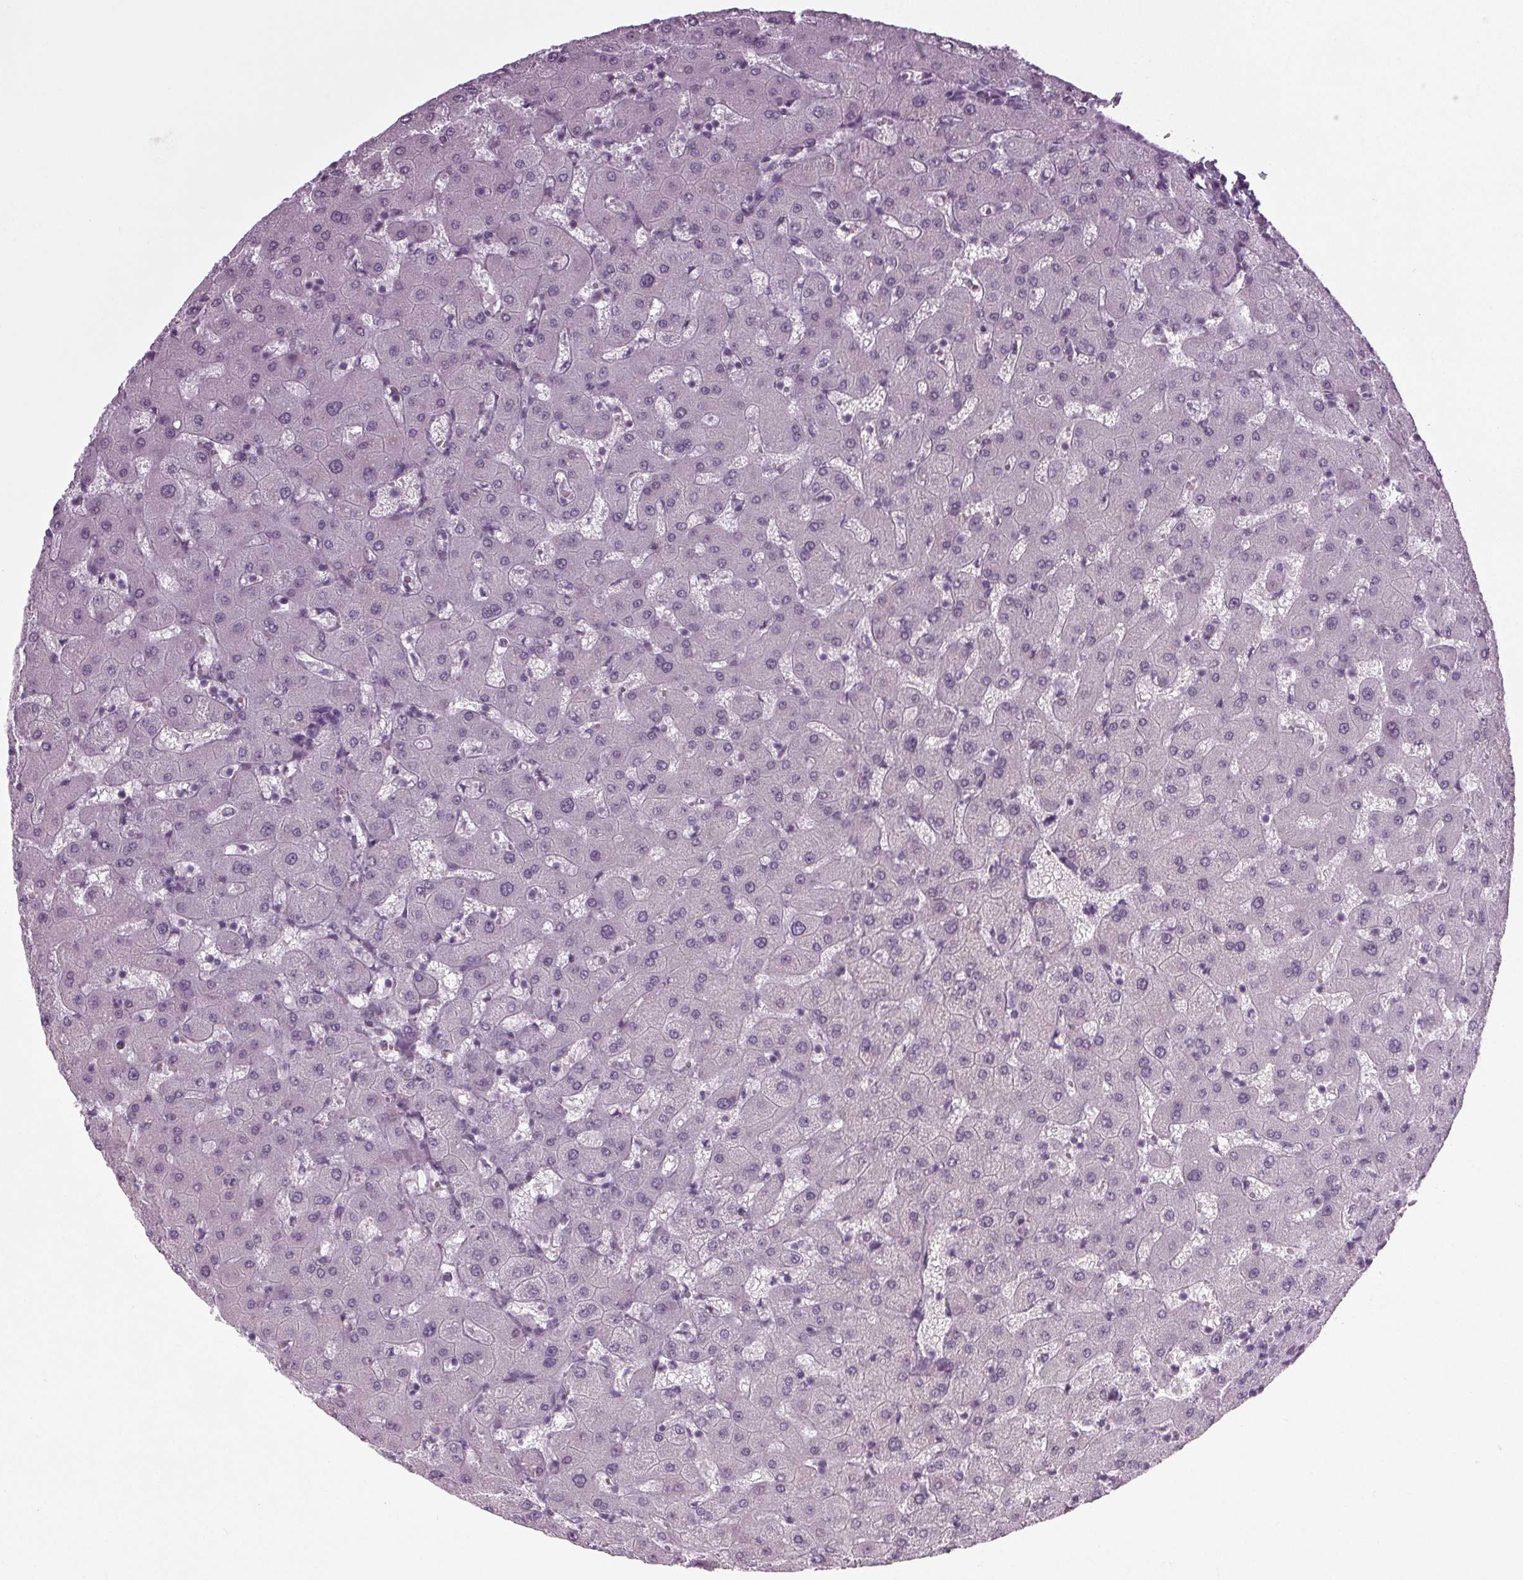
{"staining": {"intensity": "negative", "quantity": "none", "location": "none"}, "tissue": "liver", "cell_type": "Cholangiocytes", "image_type": "normal", "snomed": [{"axis": "morphology", "description": "Normal tissue, NOS"}, {"axis": "topography", "description": "Liver"}], "caption": "There is no significant positivity in cholangiocytes of liver.", "gene": "IGF2BP1", "patient": {"sex": "female", "age": 63}}